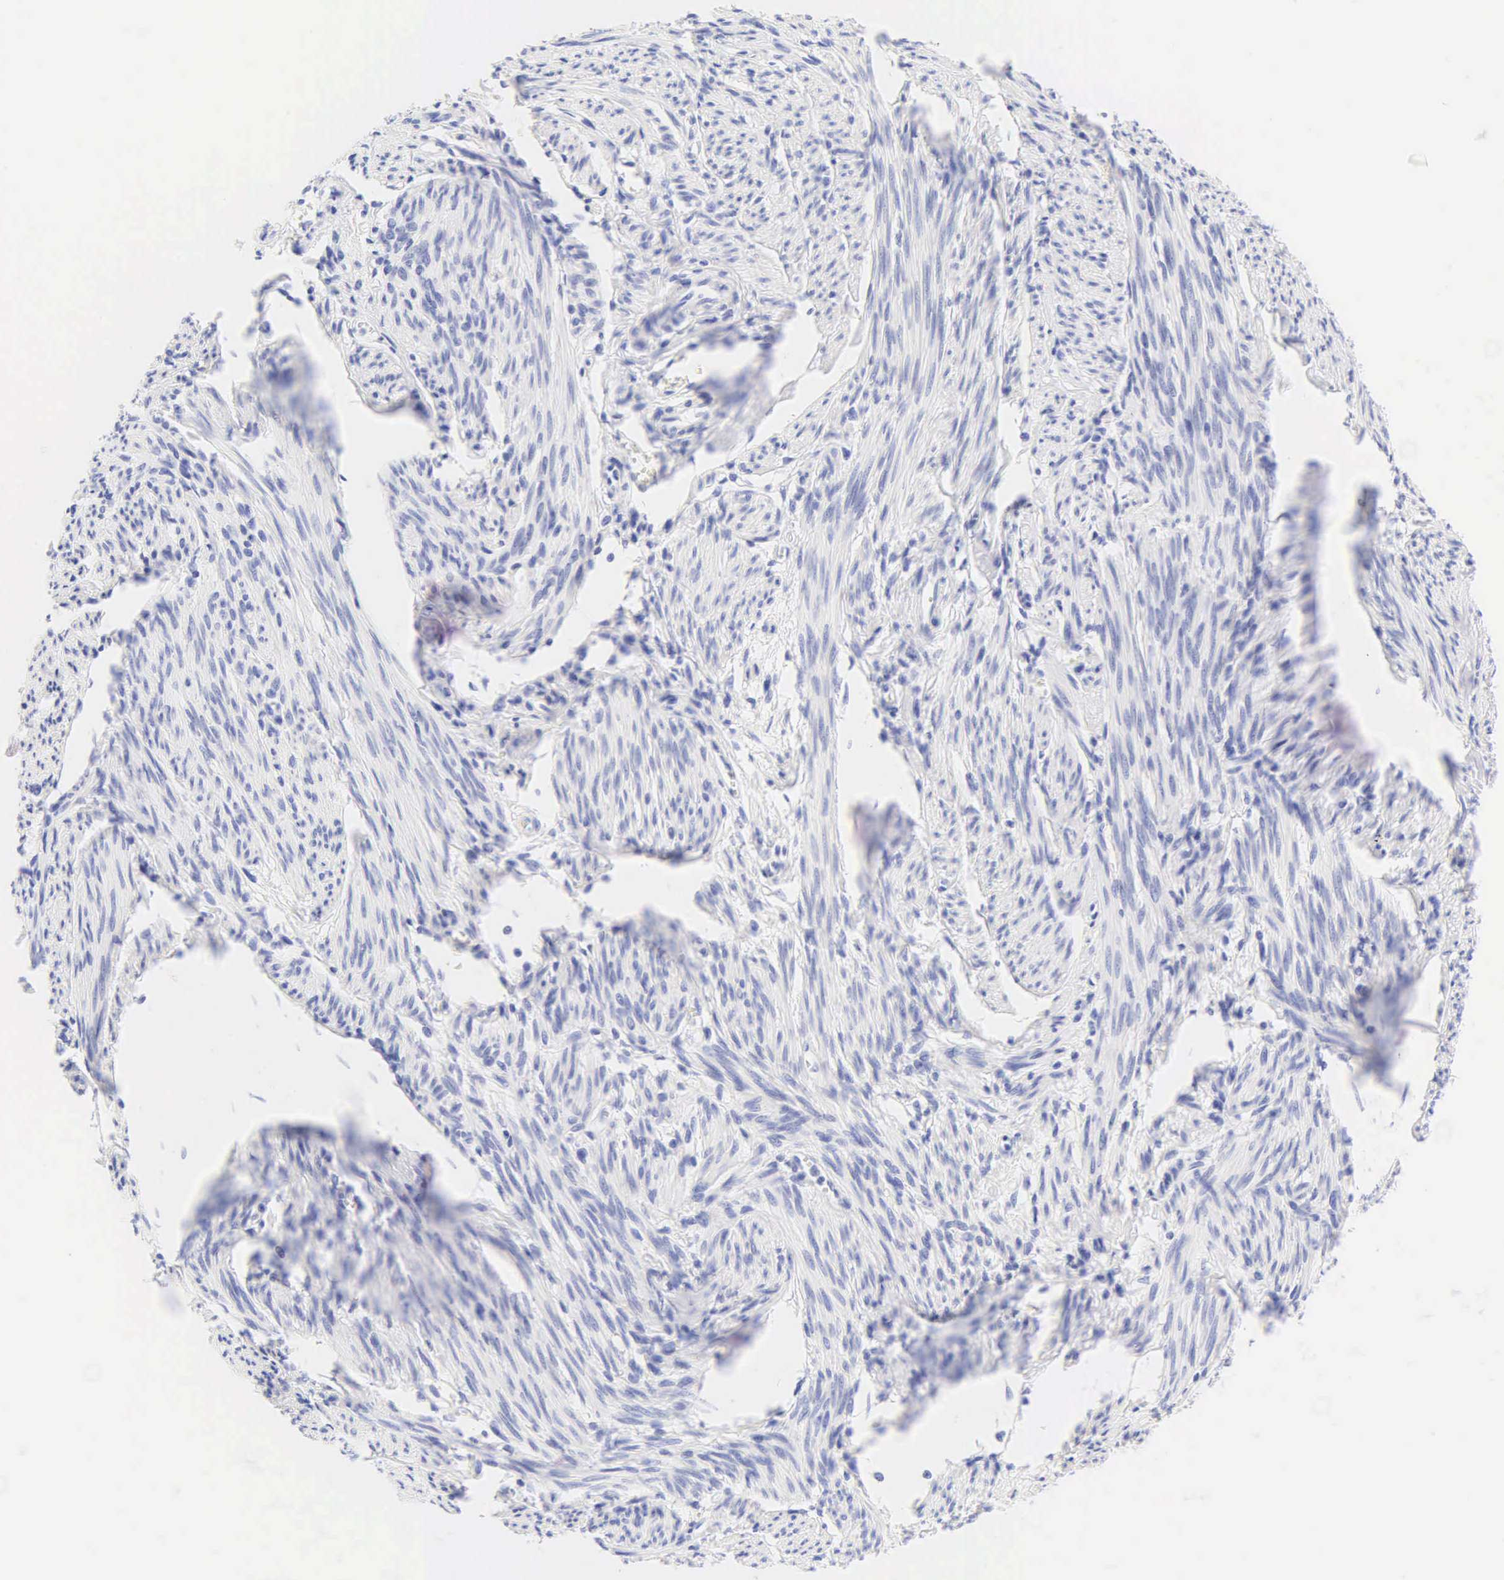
{"staining": {"intensity": "negative", "quantity": "none", "location": "none"}, "tissue": "endometrial cancer", "cell_type": "Tumor cells", "image_type": "cancer", "snomed": [{"axis": "morphology", "description": "Adenocarcinoma, NOS"}, {"axis": "topography", "description": "Endometrium"}], "caption": "Endometrial cancer was stained to show a protein in brown. There is no significant positivity in tumor cells. Brightfield microscopy of immunohistochemistry (IHC) stained with DAB (3,3'-diaminobenzidine) (brown) and hematoxylin (blue), captured at high magnification.", "gene": "KRT20", "patient": {"sex": "female", "age": 76}}